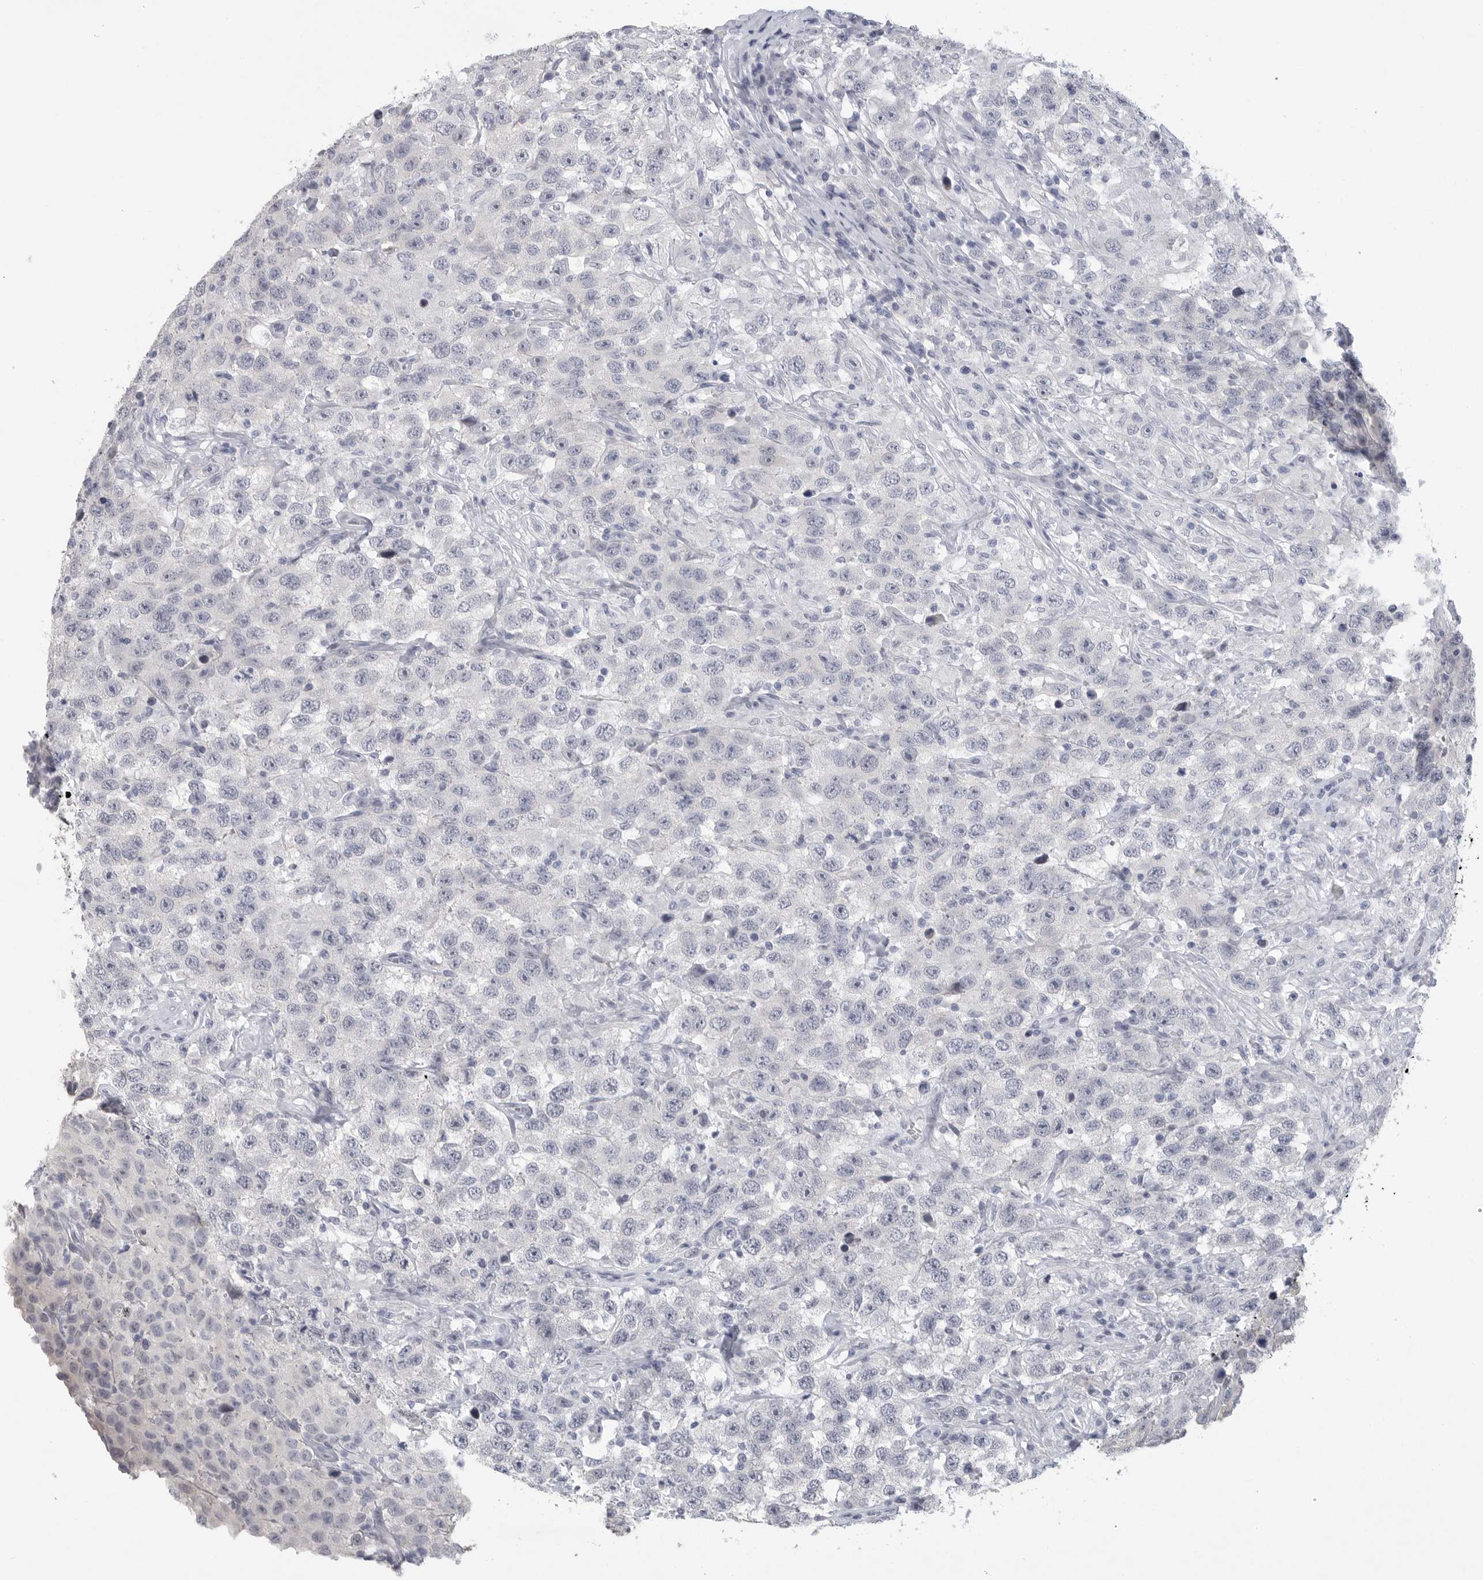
{"staining": {"intensity": "negative", "quantity": "none", "location": "none"}, "tissue": "testis cancer", "cell_type": "Tumor cells", "image_type": "cancer", "snomed": [{"axis": "morphology", "description": "Seminoma, NOS"}, {"axis": "topography", "description": "Testis"}], "caption": "This is a image of IHC staining of testis cancer, which shows no positivity in tumor cells.", "gene": "TNR", "patient": {"sex": "male", "age": 41}}